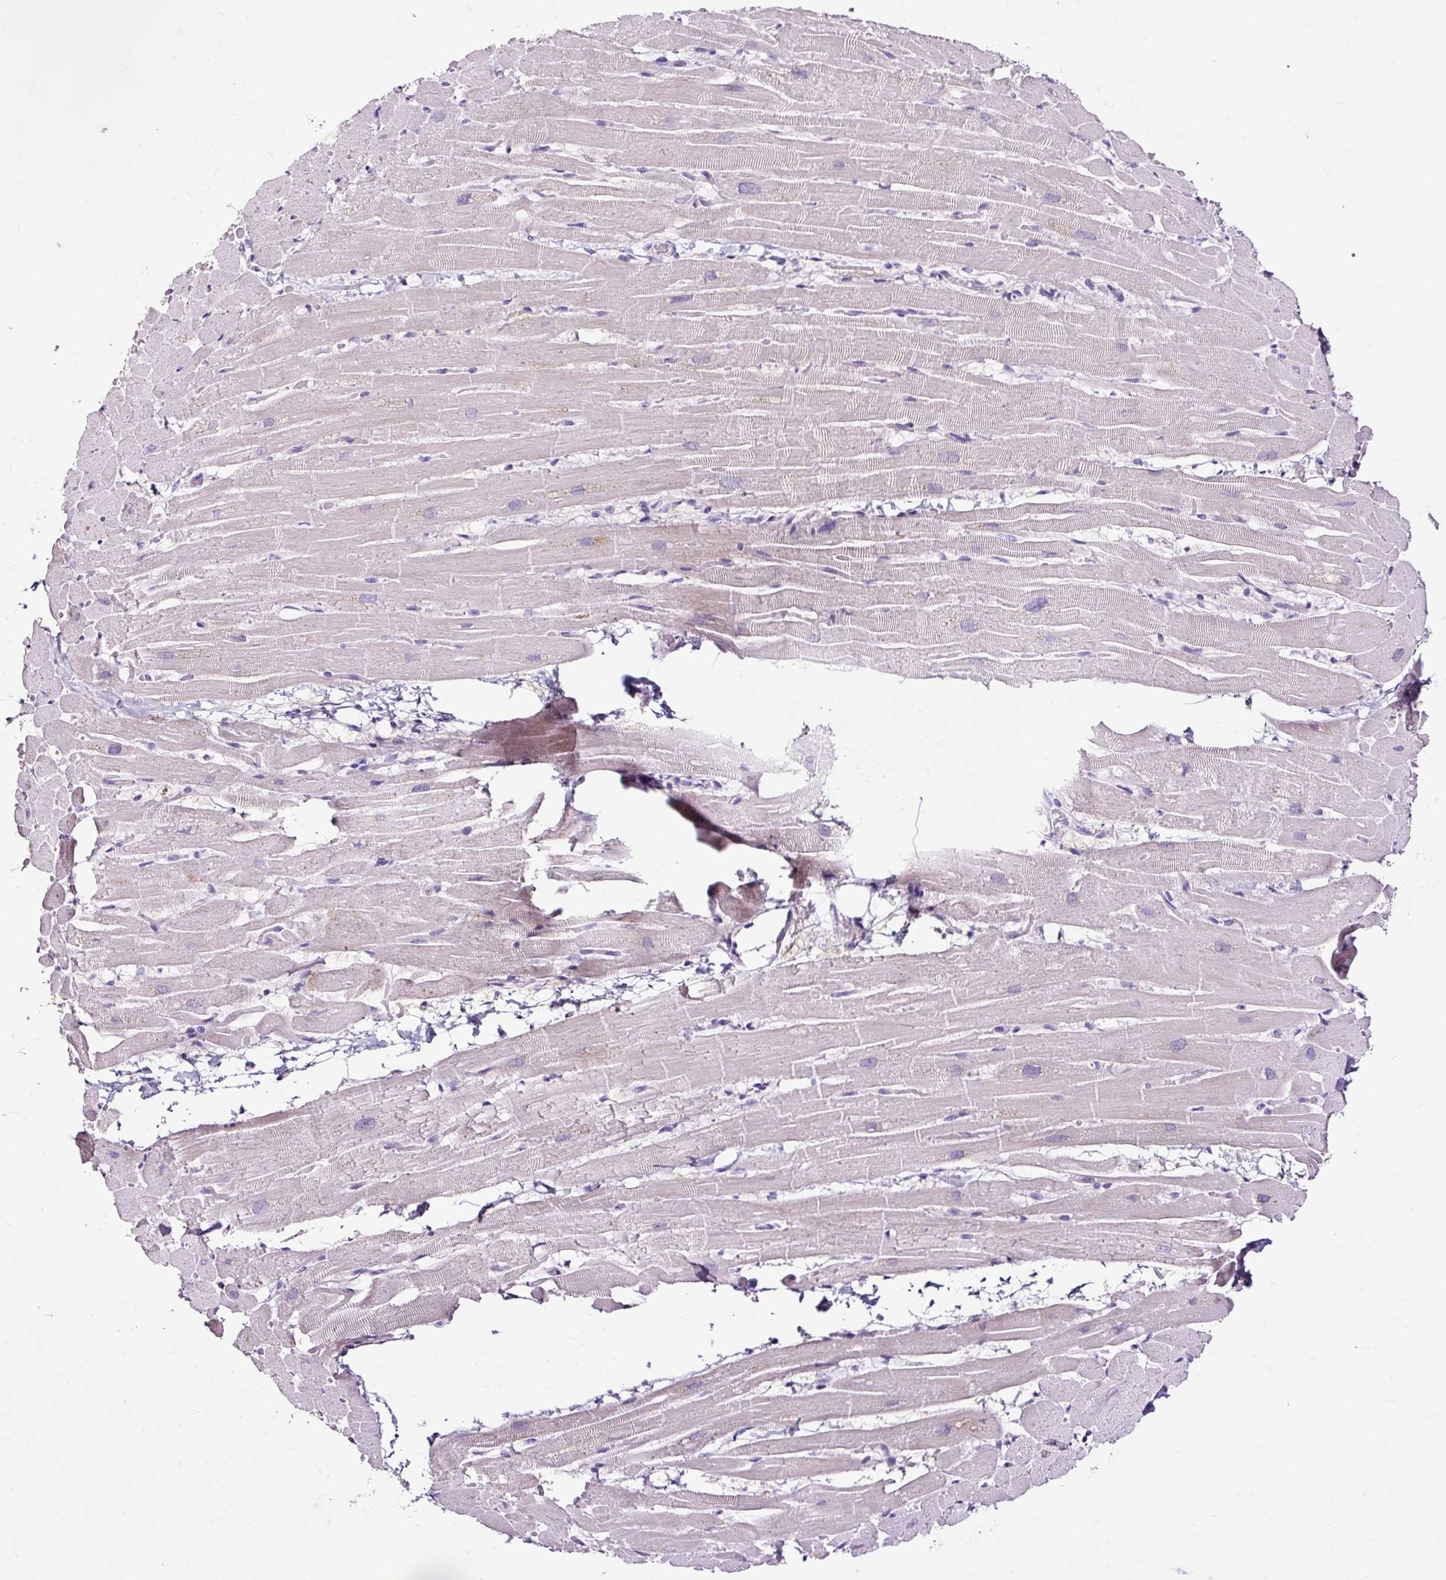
{"staining": {"intensity": "negative", "quantity": "none", "location": "none"}, "tissue": "heart muscle", "cell_type": "Cardiomyocytes", "image_type": "normal", "snomed": [{"axis": "morphology", "description": "Normal tissue, NOS"}, {"axis": "topography", "description": "Heart"}], "caption": "Benign heart muscle was stained to show a protein in brown. There is no significant positivity in cardiomyocytes. Nuclei are stained in blue.", "gene": "SLC7A8", "patient": {"sex": "male", "age": 37}}